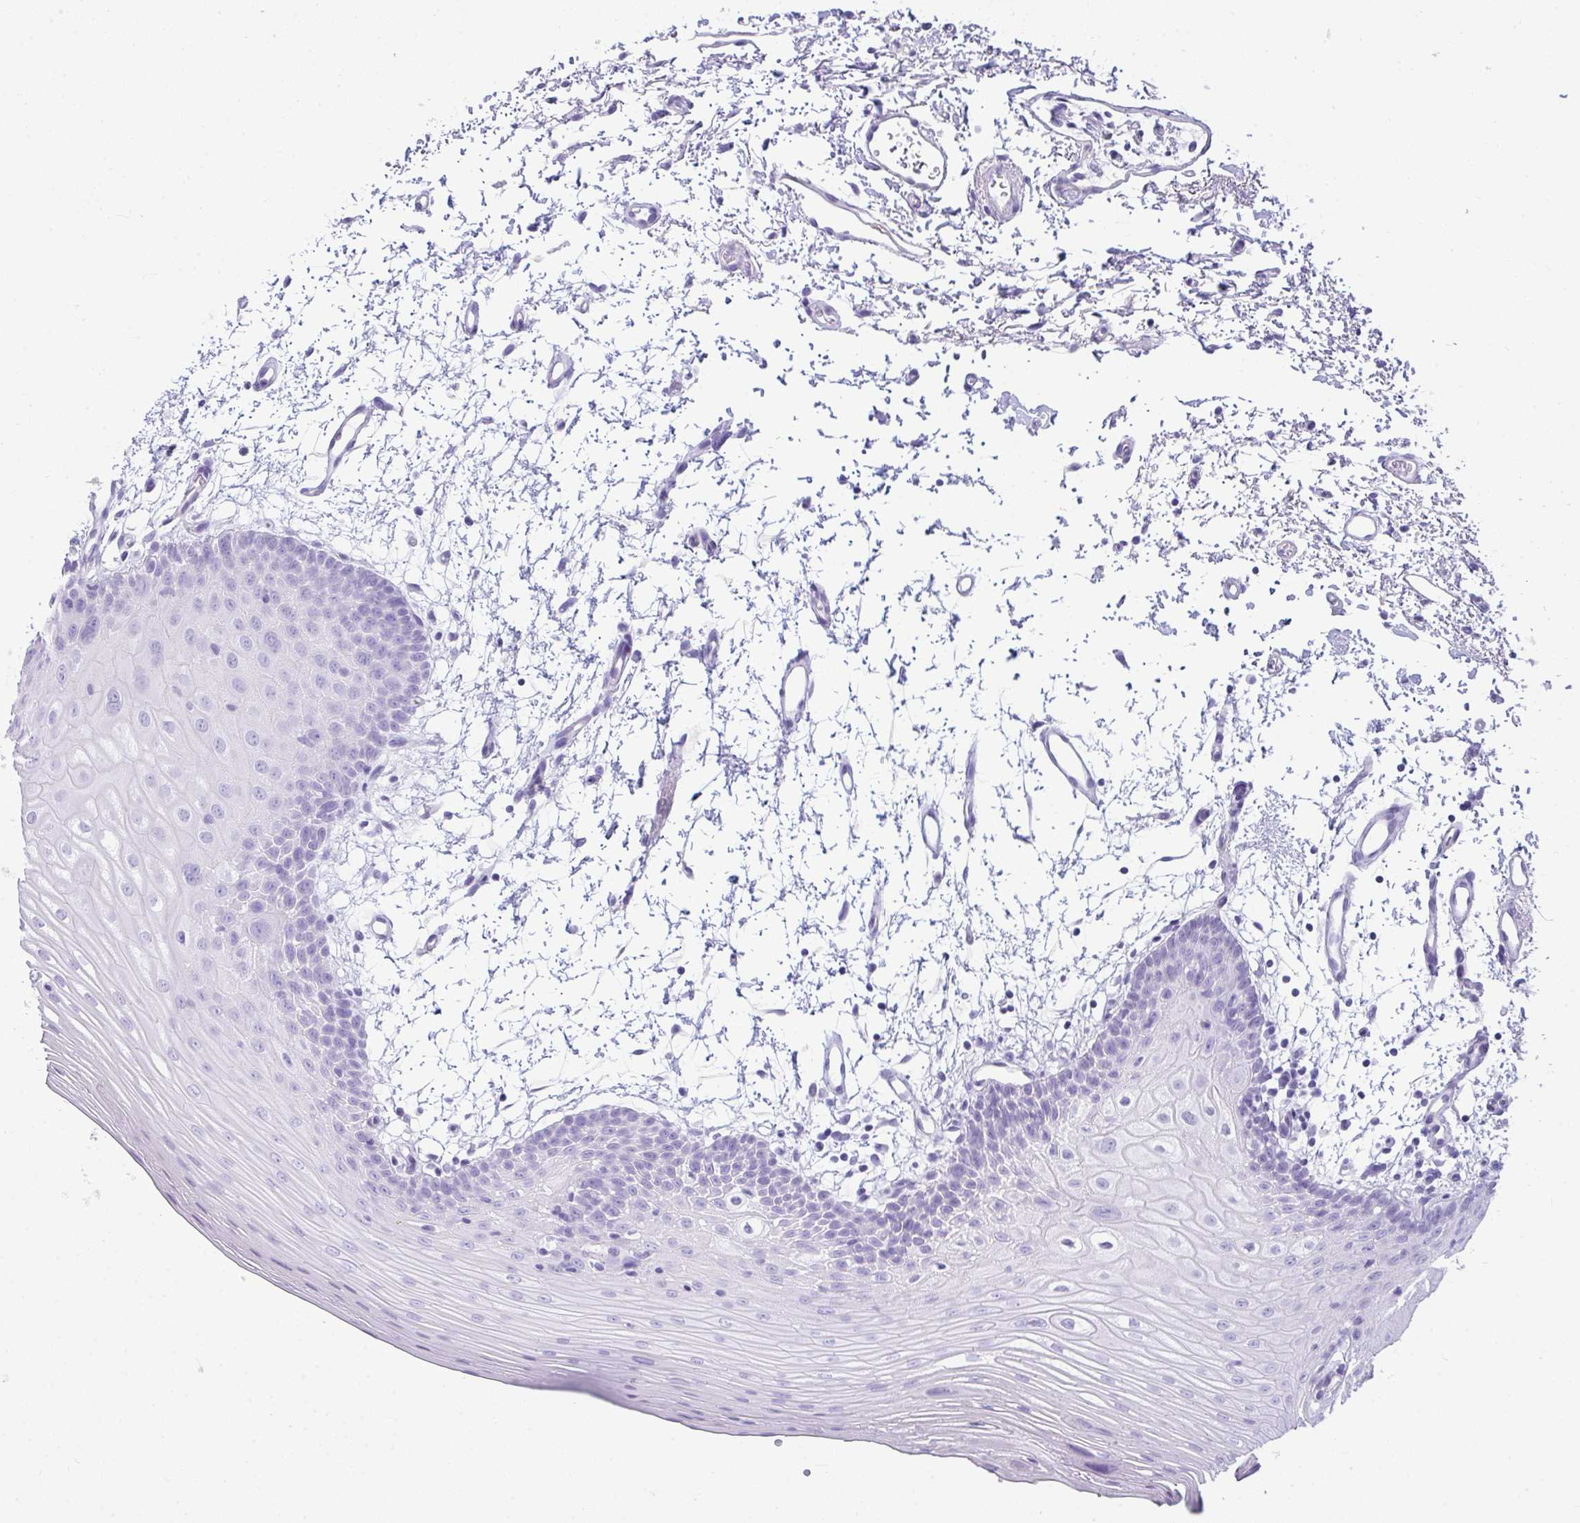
{"staining": {"intensity": "negative", "quantity": "none", "location": "none"}, "tissue": "oral mucosa", "cell_type": "Squamous epithelial cells", "image_type": "normal", "snomed": [{"axis": "morphology", "description": "Normal tissue, NOS"}, {"axis": "topography", "description": "Oral tissue"}], "caption": "Squamous epithelial cells show no significant expression in benign oral mucosa. (DAB (3,3'-diaminobenzidine) immunohistochemistry (IHC), high magnification).", "gene": "RASL10A", "patient": {"sex": "female", "age": 81}}